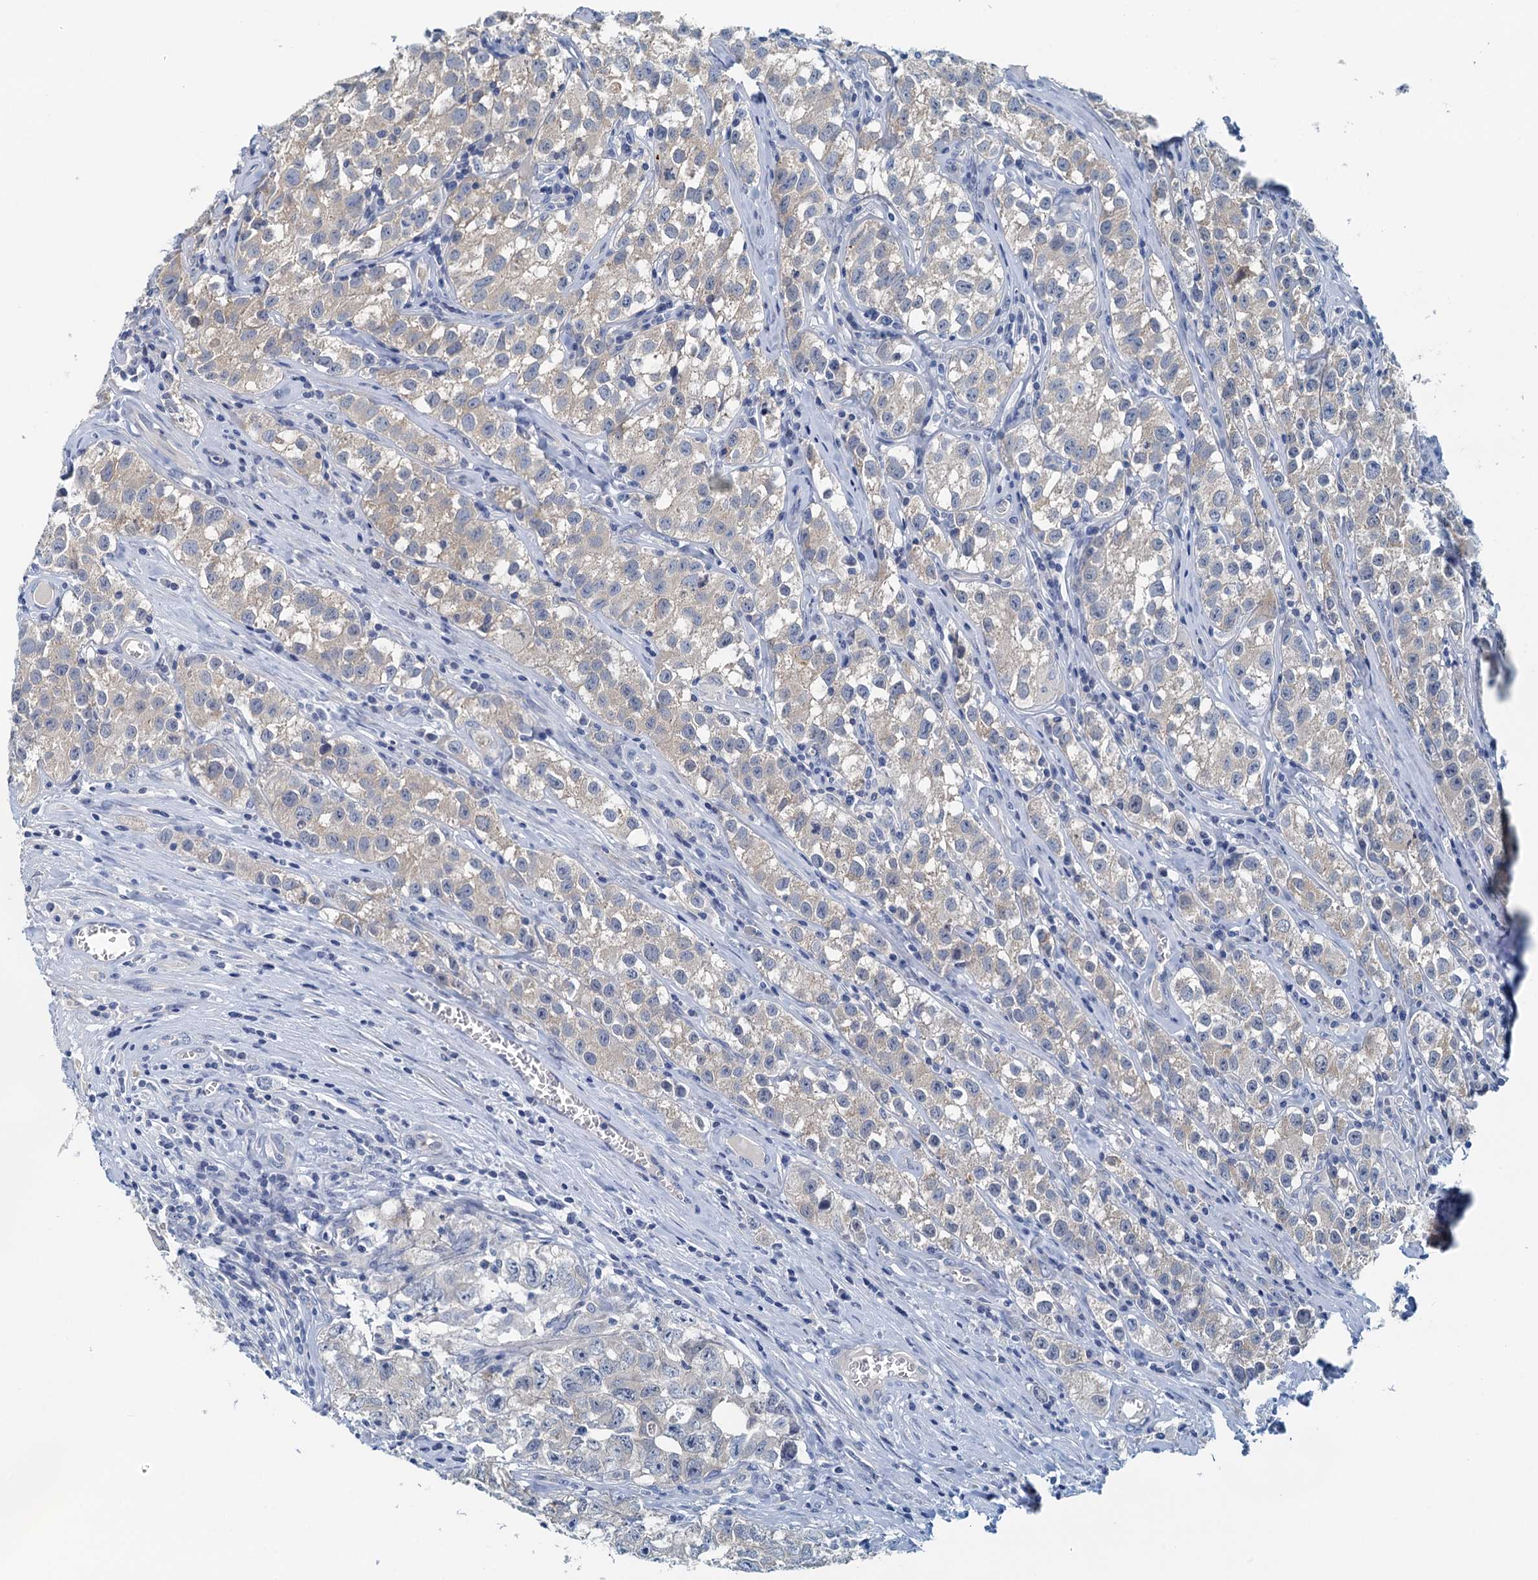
{"staining": {"intensity": "weak", "quantity": "<25%", "location": "cytoplasmic/membranous"}, "tissue": "testis cancer", "cell_type": "Tumor cells", "image_type": "cancer", "snomed": [{"axis": "morphology", "description": "Seminoma, NOS"}, {"axis": "morphology", "description": "Carcinoma, Embryonal, NOS"}, {"axis": "topography", "description": "Testis"}], "caption": "Protein analysis of testis cancer reveals no significant expression in tumor cells.", "gene": "DTD1", "patient": {"sex": "male", "age": 43}}